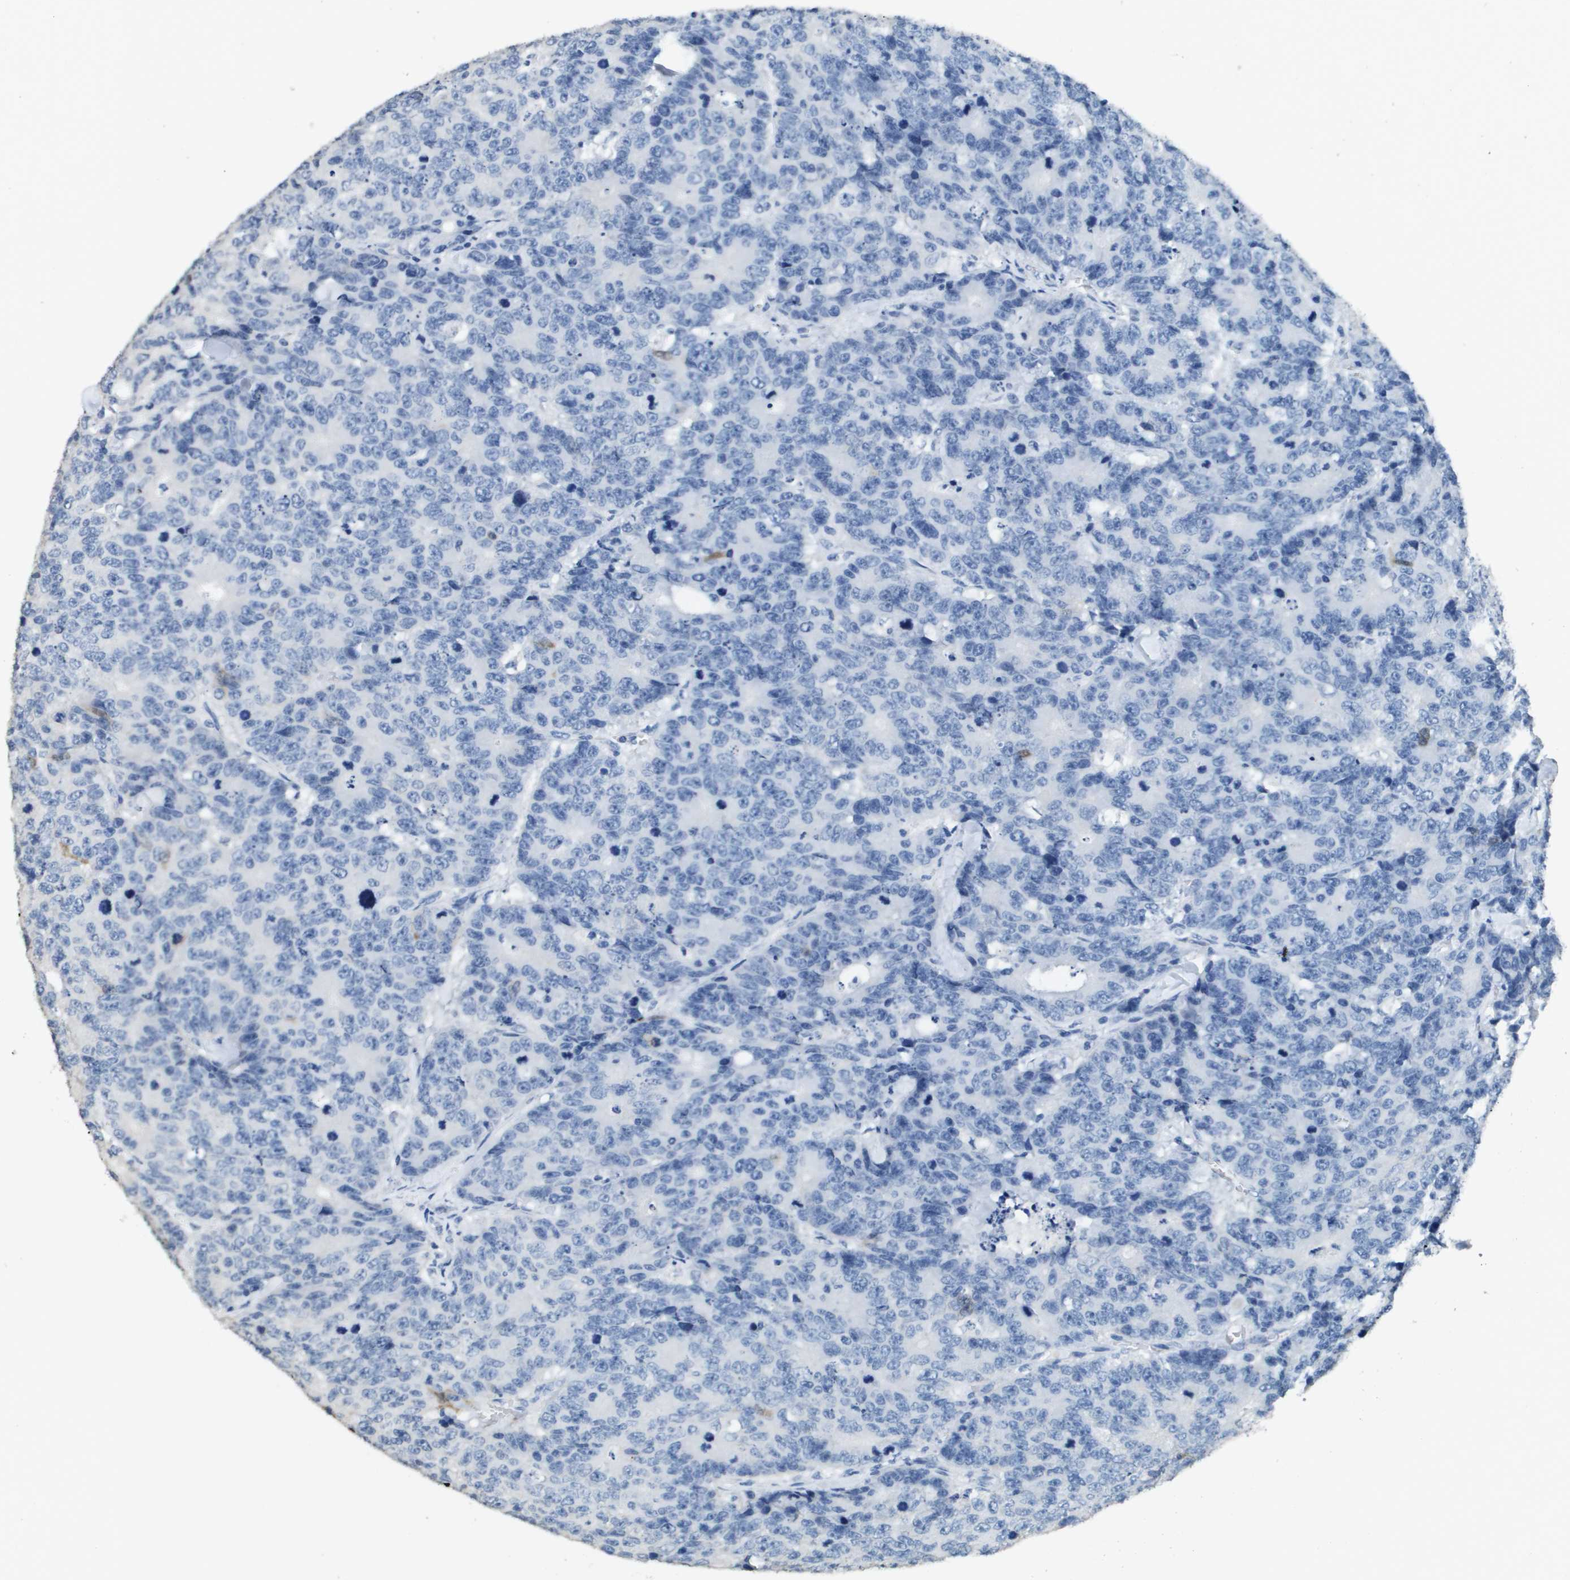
{"staining": {"intensity": "negative", "quantity": "none", "location": "none"}, "tissue": "colorectal cancer", "cell_type": "Tumor cells", "image_type": "cancer", "snomed": [{"axis": "morphology", "description": "Adenocarcinoma, NOS"}, {"axis": "topography", "description": "Colon"}], "caption": "The IHC photomicrograph has no significant expression in tumor cells of adenocarcinoma (colorectal) tissue.", "gene": "MT3", "patient": {"sex": "female", "age": 86}}